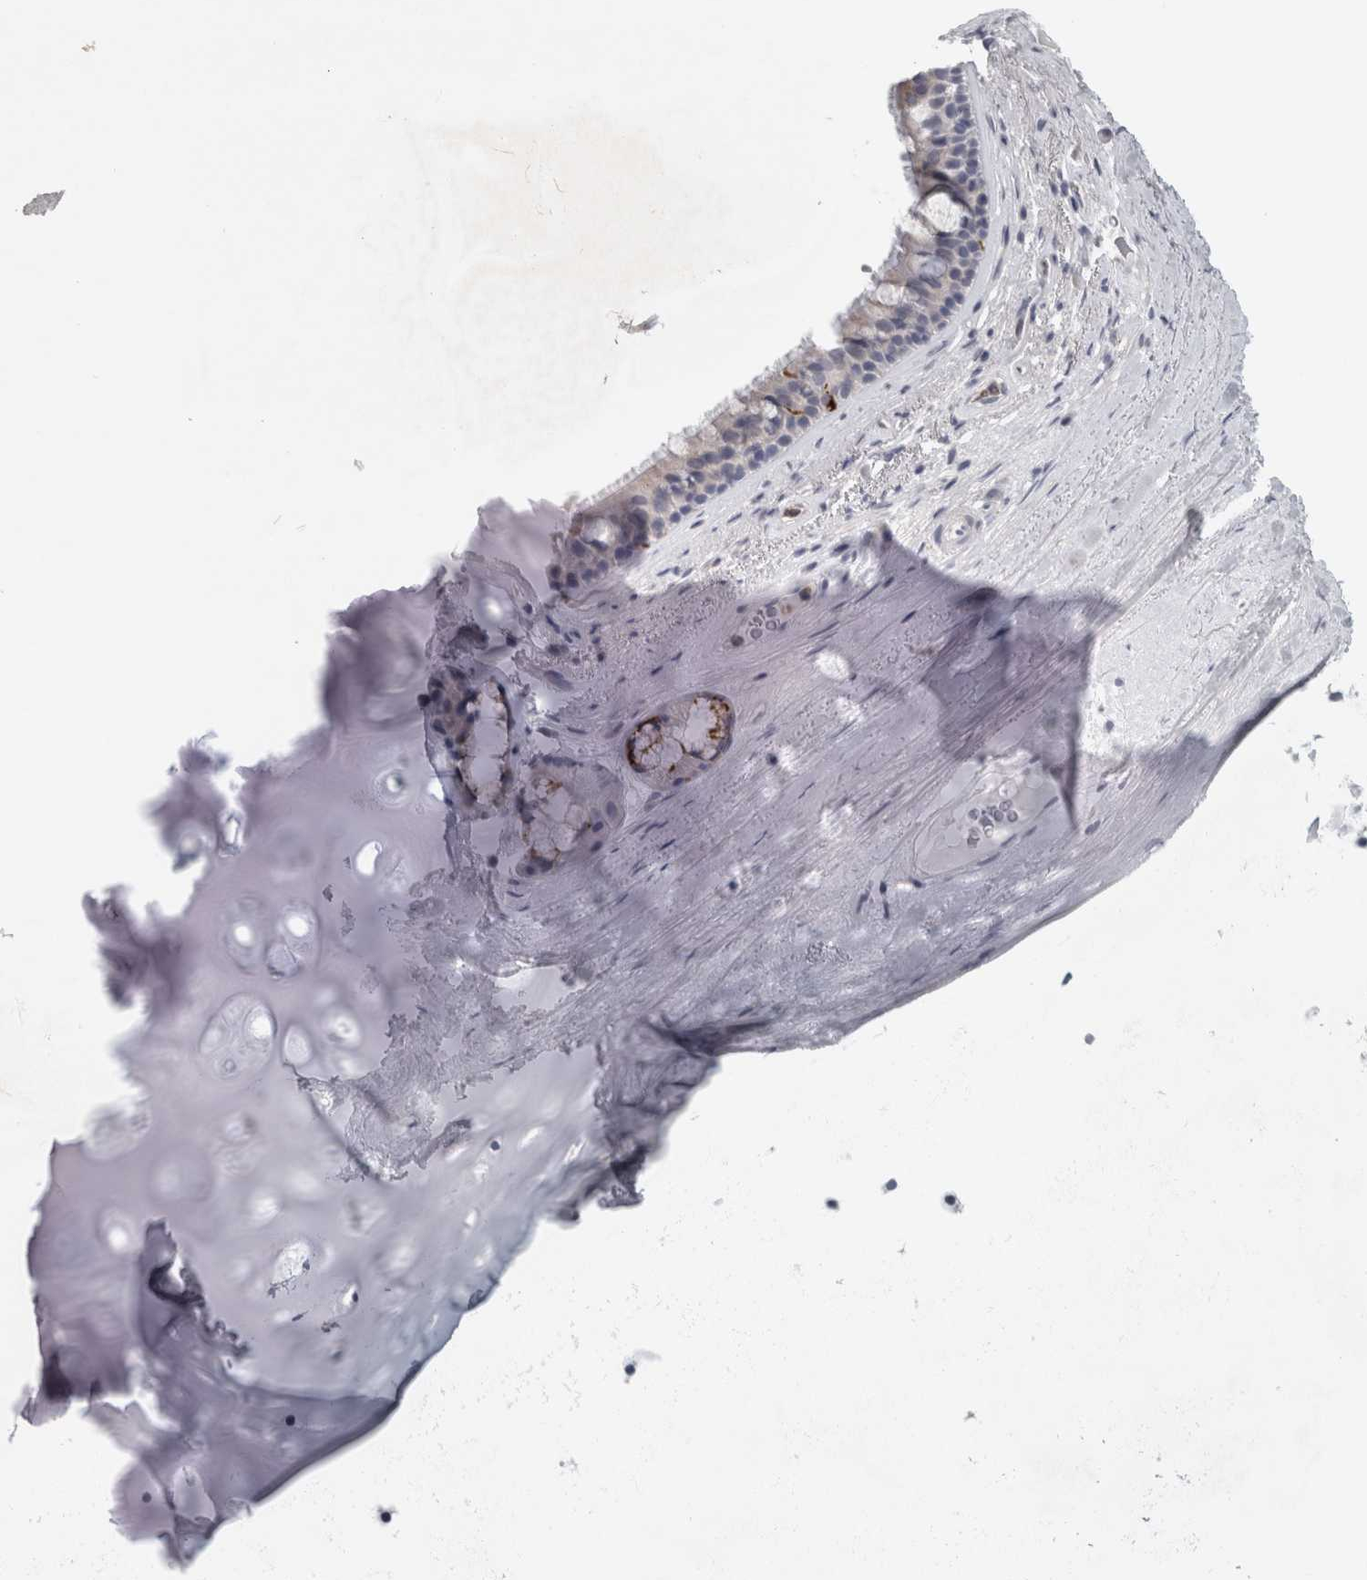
{"staining": {"intensity": "negative", "quantity": "none", "location": "none"}, "tissue": "bronchus", "cell_type": "Respiratory epithelial cells", "image_type": "normal", "snomed": [{"axis": "morphology", "description": "Normal tissue, NOS"}, {"axis": "topography", "description": "Cartilage tissue"}], "caption": "DAB immunohistochemical staining of unremarkable bronchus demonstrates no significant expression in respiratory epithelial cells. The staining is performed using DAB brown chromogen with nuclei counter-stained in using hematoxylin.", "gene": "PTPRN2", "patient": {"sex": "female", "age": 63}}